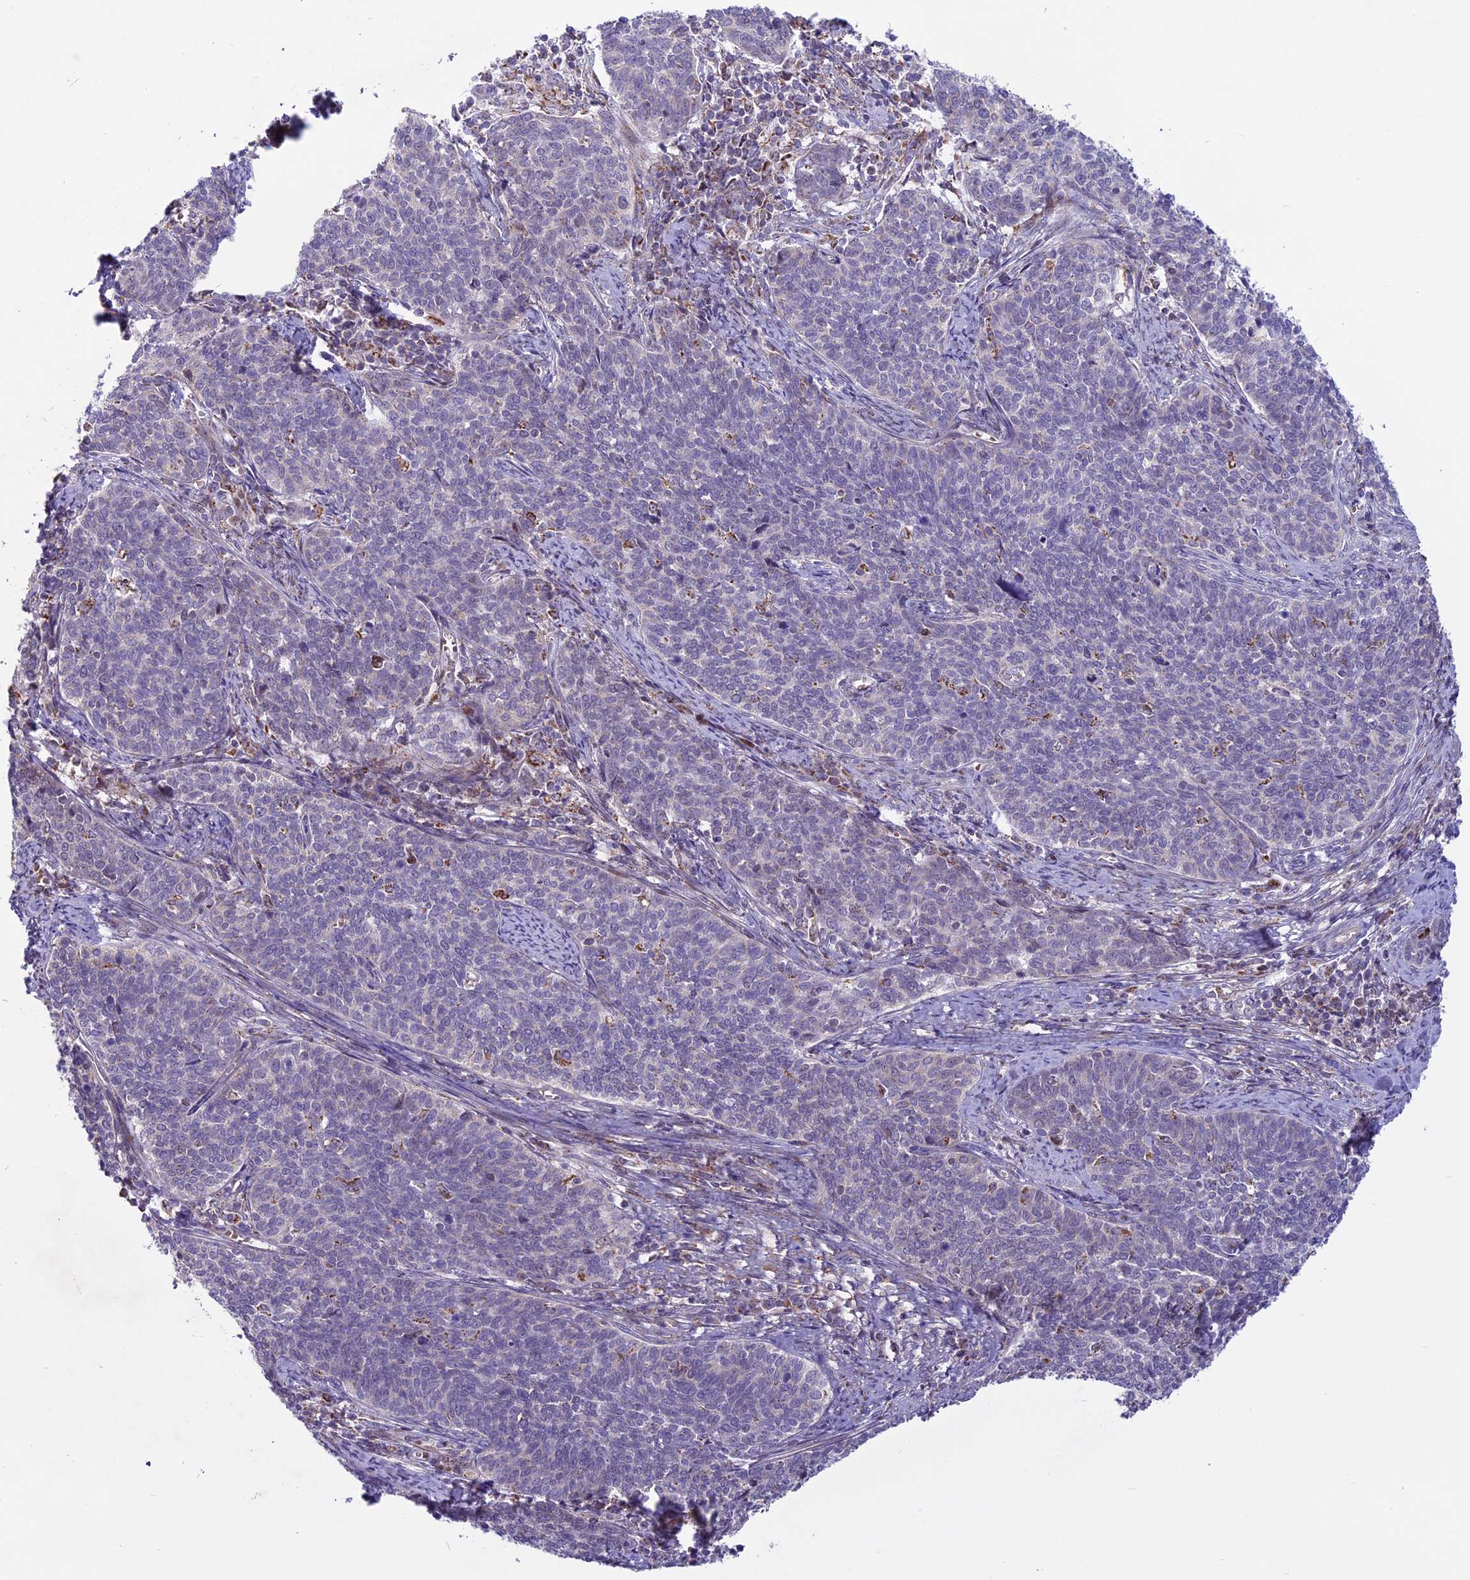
{"staining": {"intensity": "negative", "quantity": "none", "location": "none"}, "tissue": "cervical cancer", "cell_type": "Tumor cells", "image_type": "cancer", "snomed": [{"axis": "morphology", "description": "Squamous cell carcinoma, NOS"}, {"axis": "topography", "description": "Cervix"}], "caption": "Immunohistochemistry image of neoplastic tissue: human cervical squamous cell carcinoma stained with DAB shows no significant protein expression in tumor cells. (Immunohistochemistry, brightfield microscopy, high magnification).", "gene": "MIEF2", "patient": {"sex": "female", "age": 39}}